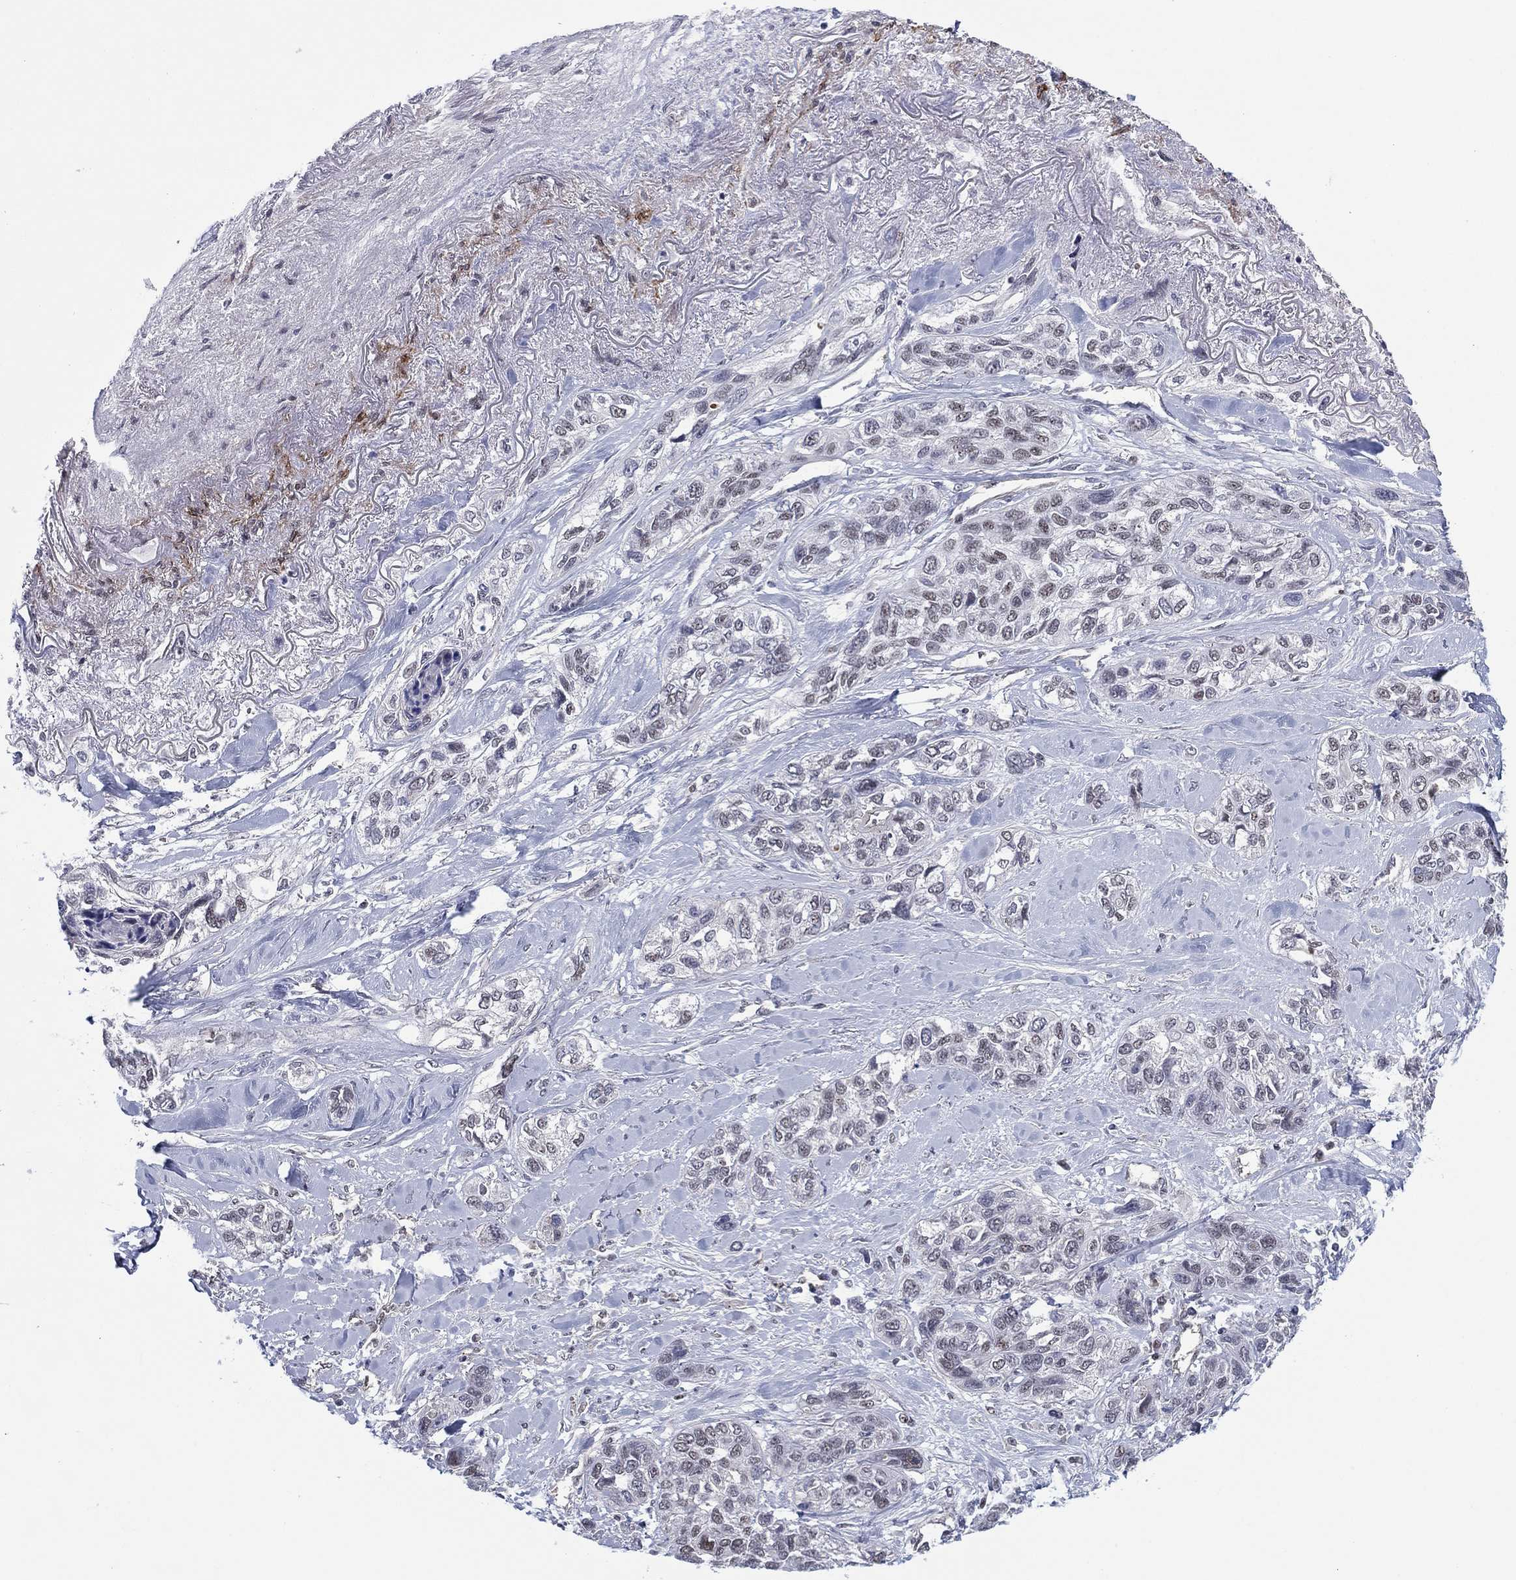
{"staining": {"intensity": "negative", "quantity": "none", "location": "none"}, "tissue": "lung cancer", "cell_type": "Tumor cells", "image_type": "cancer", "snomed": [{"axis": "morphology", "description": "Squamous cell carcinoma, NOS"}, {"axis": "topography", "description": "Lung"}], "caption": "Immunohistochemistry (IHC) micrograph of neoplastic tissue: lung cancer (squamous cell carcinoma) stained with DAB (3,3'-diaminobenzidine) exhibits no significant protein positivity in tumor cells. Brightfield microscopy of immunohistochemistry stained with DAB (3,3'-diaminobenzidine) (brown) and hematoxylin (blue), captured at high magnification.", "gene": "GSE1", "patient": {"sex": "female", "age": 70}}